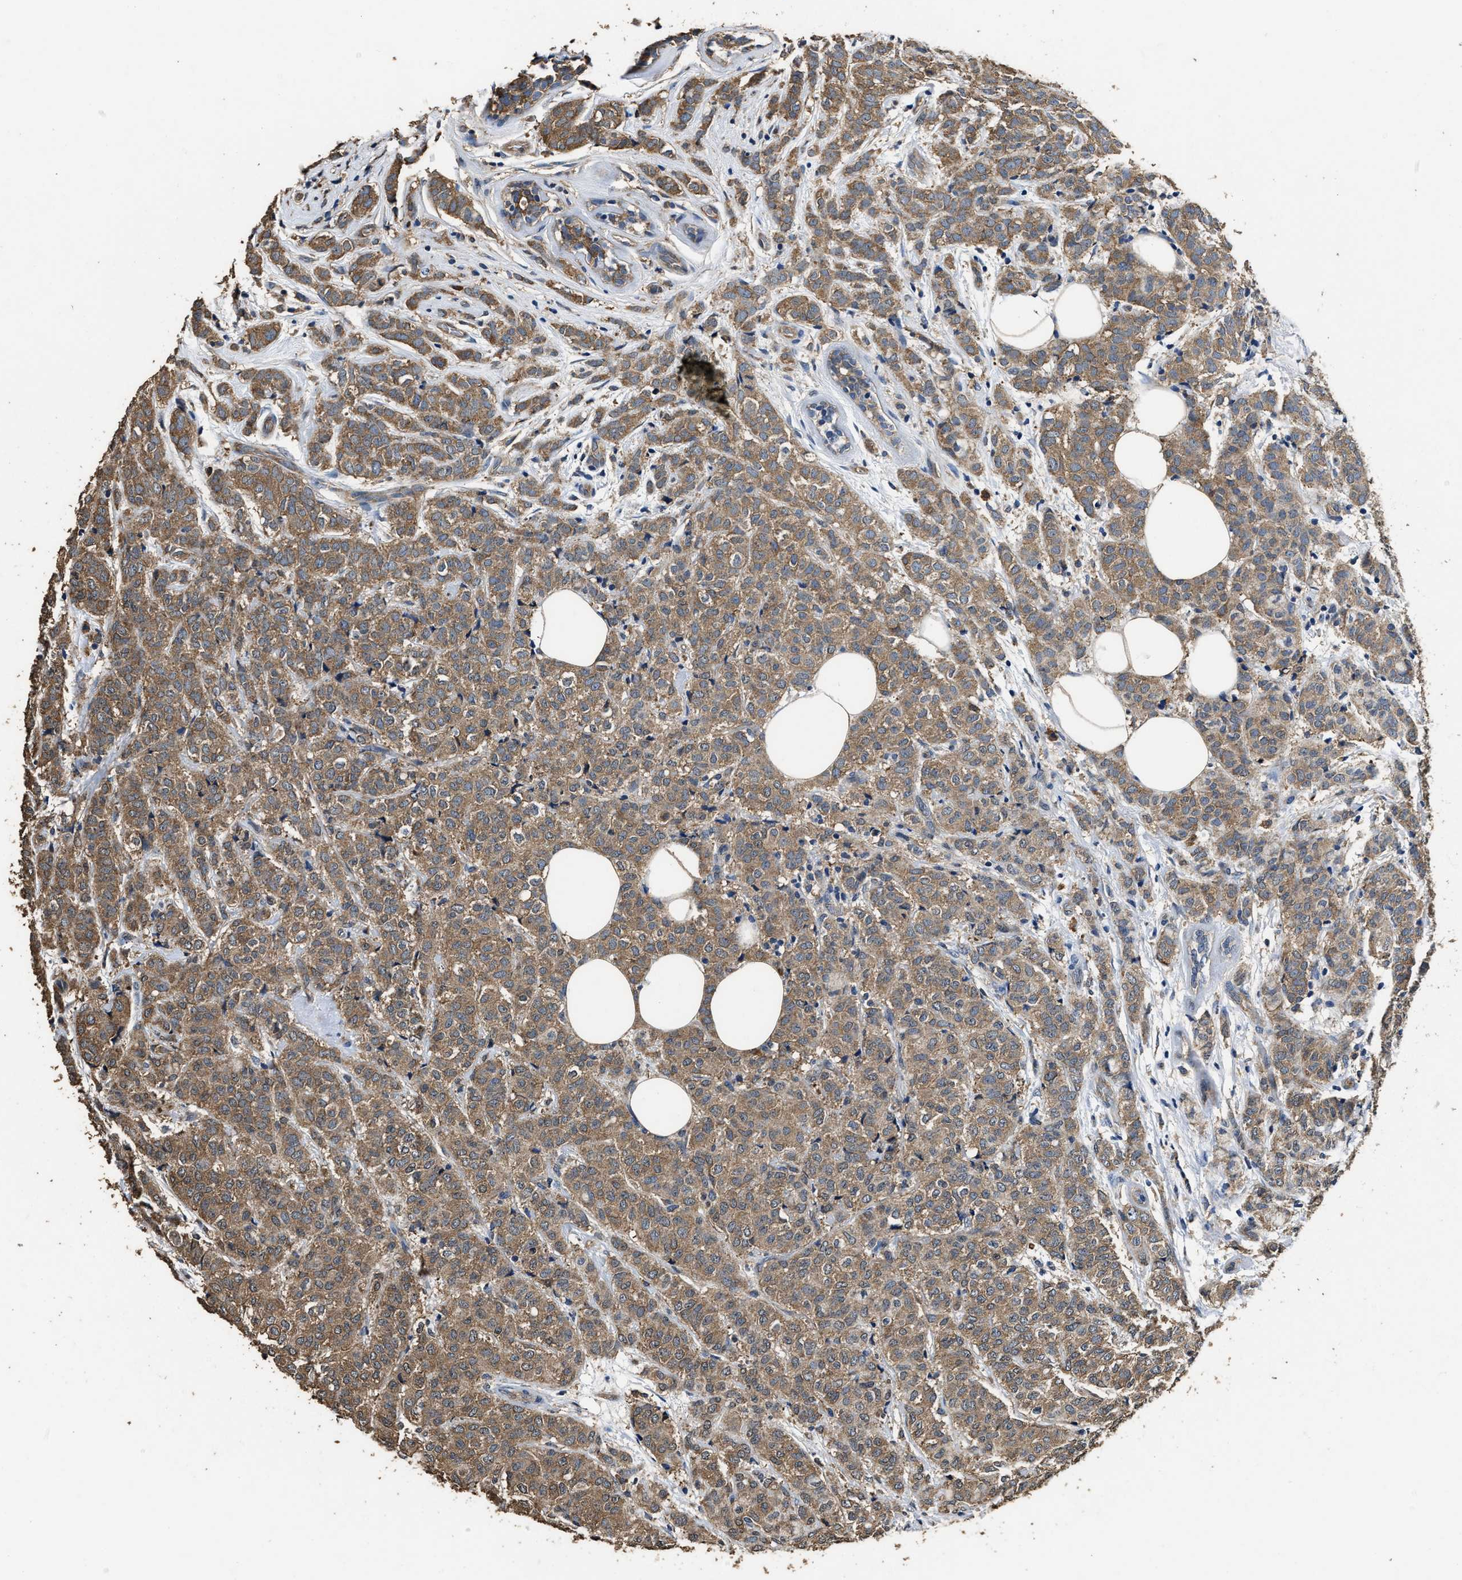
{"staining": {"intensity": "moderate", "quantity": ">75%", "location": "cytoplasmic/membranous"}, "tissue": "breast cancer", "cell_type": "Tumor cells", "image_type": "cancer", "snomed": [{"axis": "morphology", "description": "Lobular carcinoma"}, {"axis": "topography", "description": "Breast"}], "caption": "There is medium levels of moderate cytoplasmic/membranous expression in tumor cells of lobular carcinoma (breast), as demonstrated by immunohistochemical staining (brown color).", "gene": "YWHAE", "patient": {"sex": "female", "age": 60}}